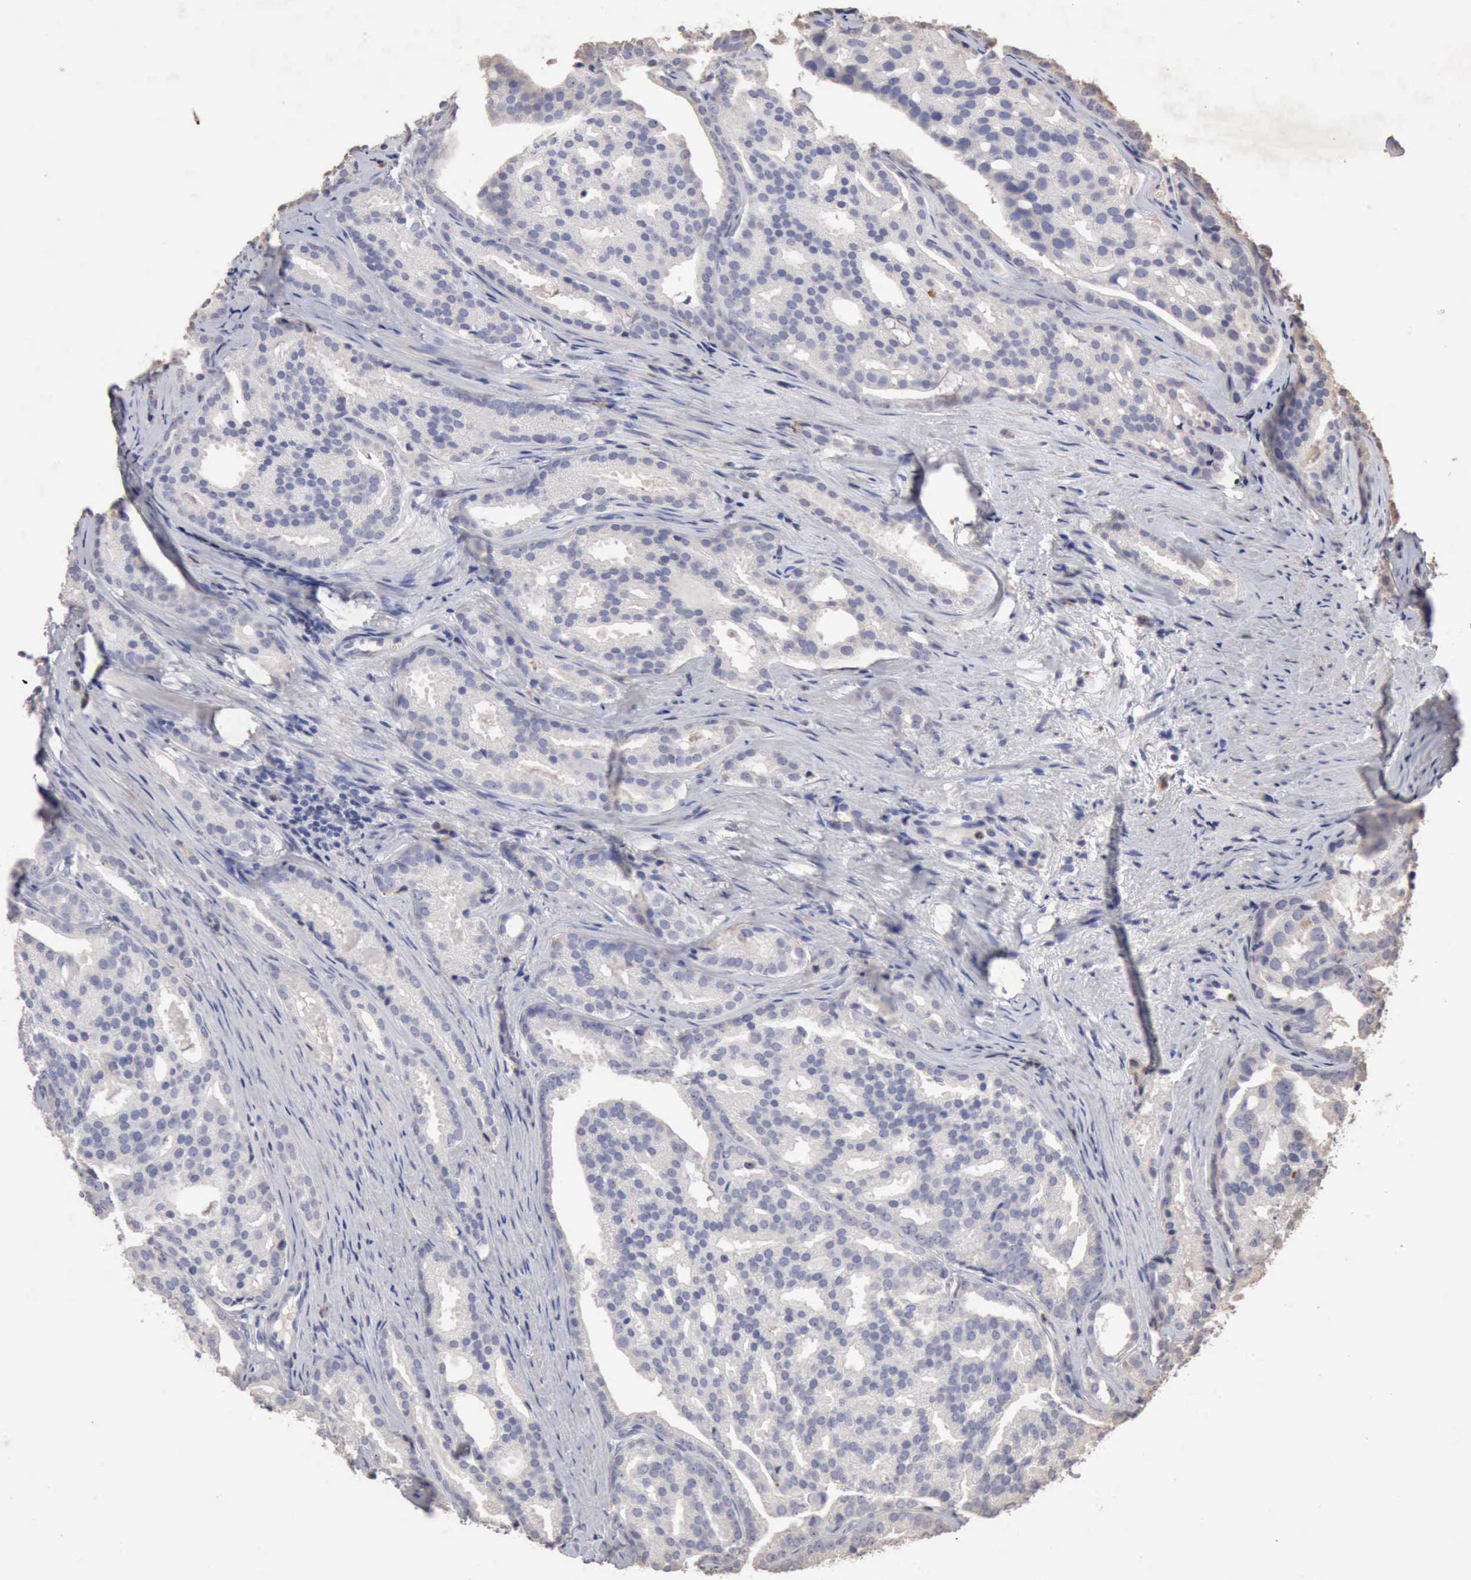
{"staining": {"intensity": "negative", "quantity": "none", "location": "none"}, "tissue": "prostate cancer", "cell_type": "Tumor cells", "image_type": "cancer", "snomed": [{"axis": "morphology", "description": "Adenocarcinoma, High grade"}, {"axis": "topography", "description": "Prostate"}], "caption": "A photomicrograph of prostate cancer (adenocarcinoma (high-grade)) stained for a protein shows no brown staining in tumor cells.", "gene": "KRT6B", "patient": {"sex": "male", "age": 64}}